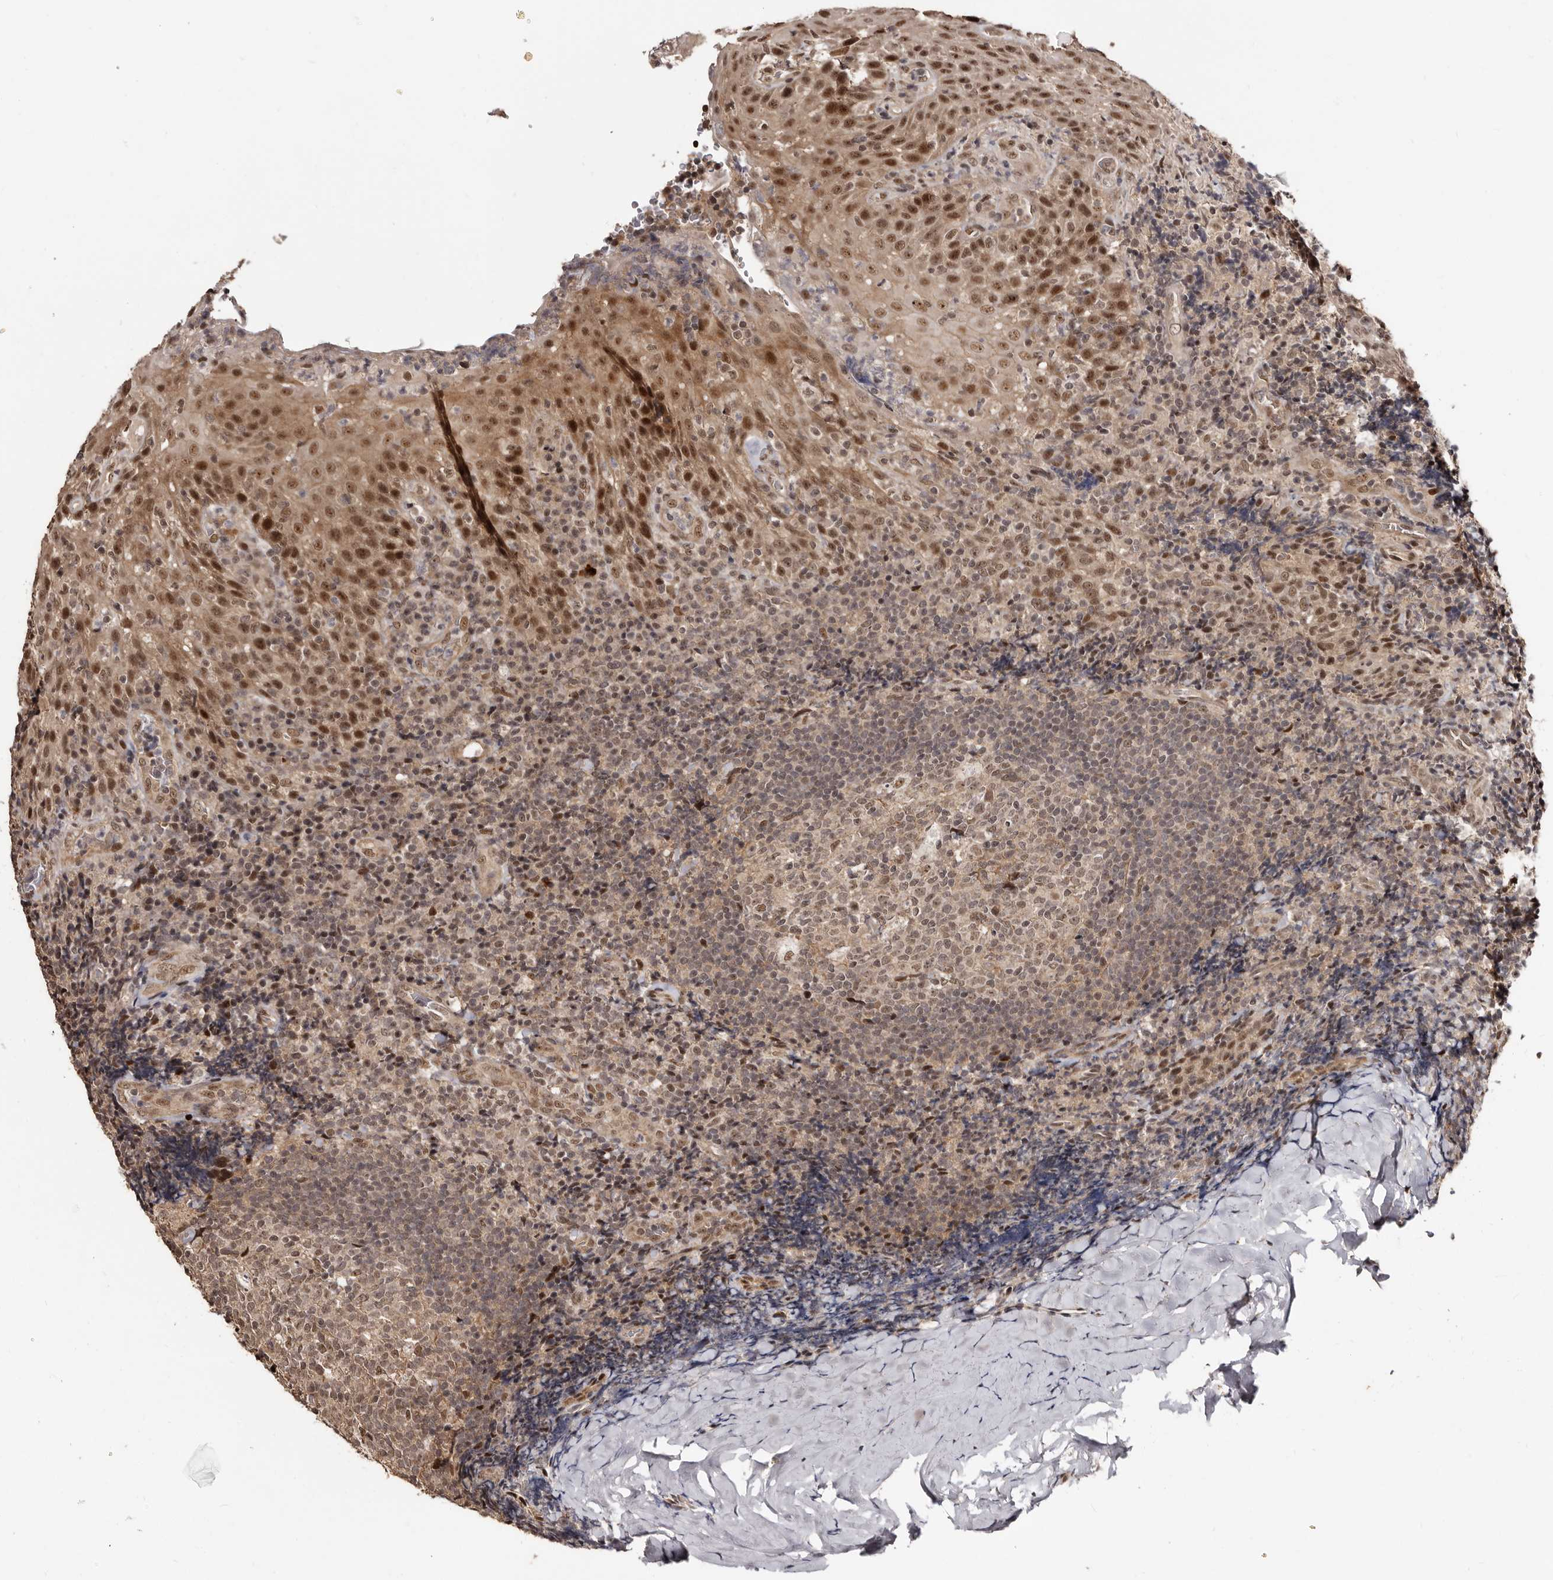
{"staining": {"intensity": "weak", "quantity": ">75%", "location": "nuclear"}, "tissue": "tonsil", "cell_type": "Germinal center cells", "image_type": "normal", "snomed": [{"axis": "morphology", "description": "Normal tissue, NOS"}, {"axis": "topography", "description": "Tonsil"}], "caption": "Immunohistochemical staining of normal human tonsil shows >75% levels of weak nuclear protein staining in approximately >75% of germinal center cells. (Stains: DAB (3,3'-diaminobenzidine) in brown, nuclei in blue, Microscopy: brightfield microscopy at high magnification).", "gene": "TBC1D22B", "patient": {"sex": "male", "age": 37}}